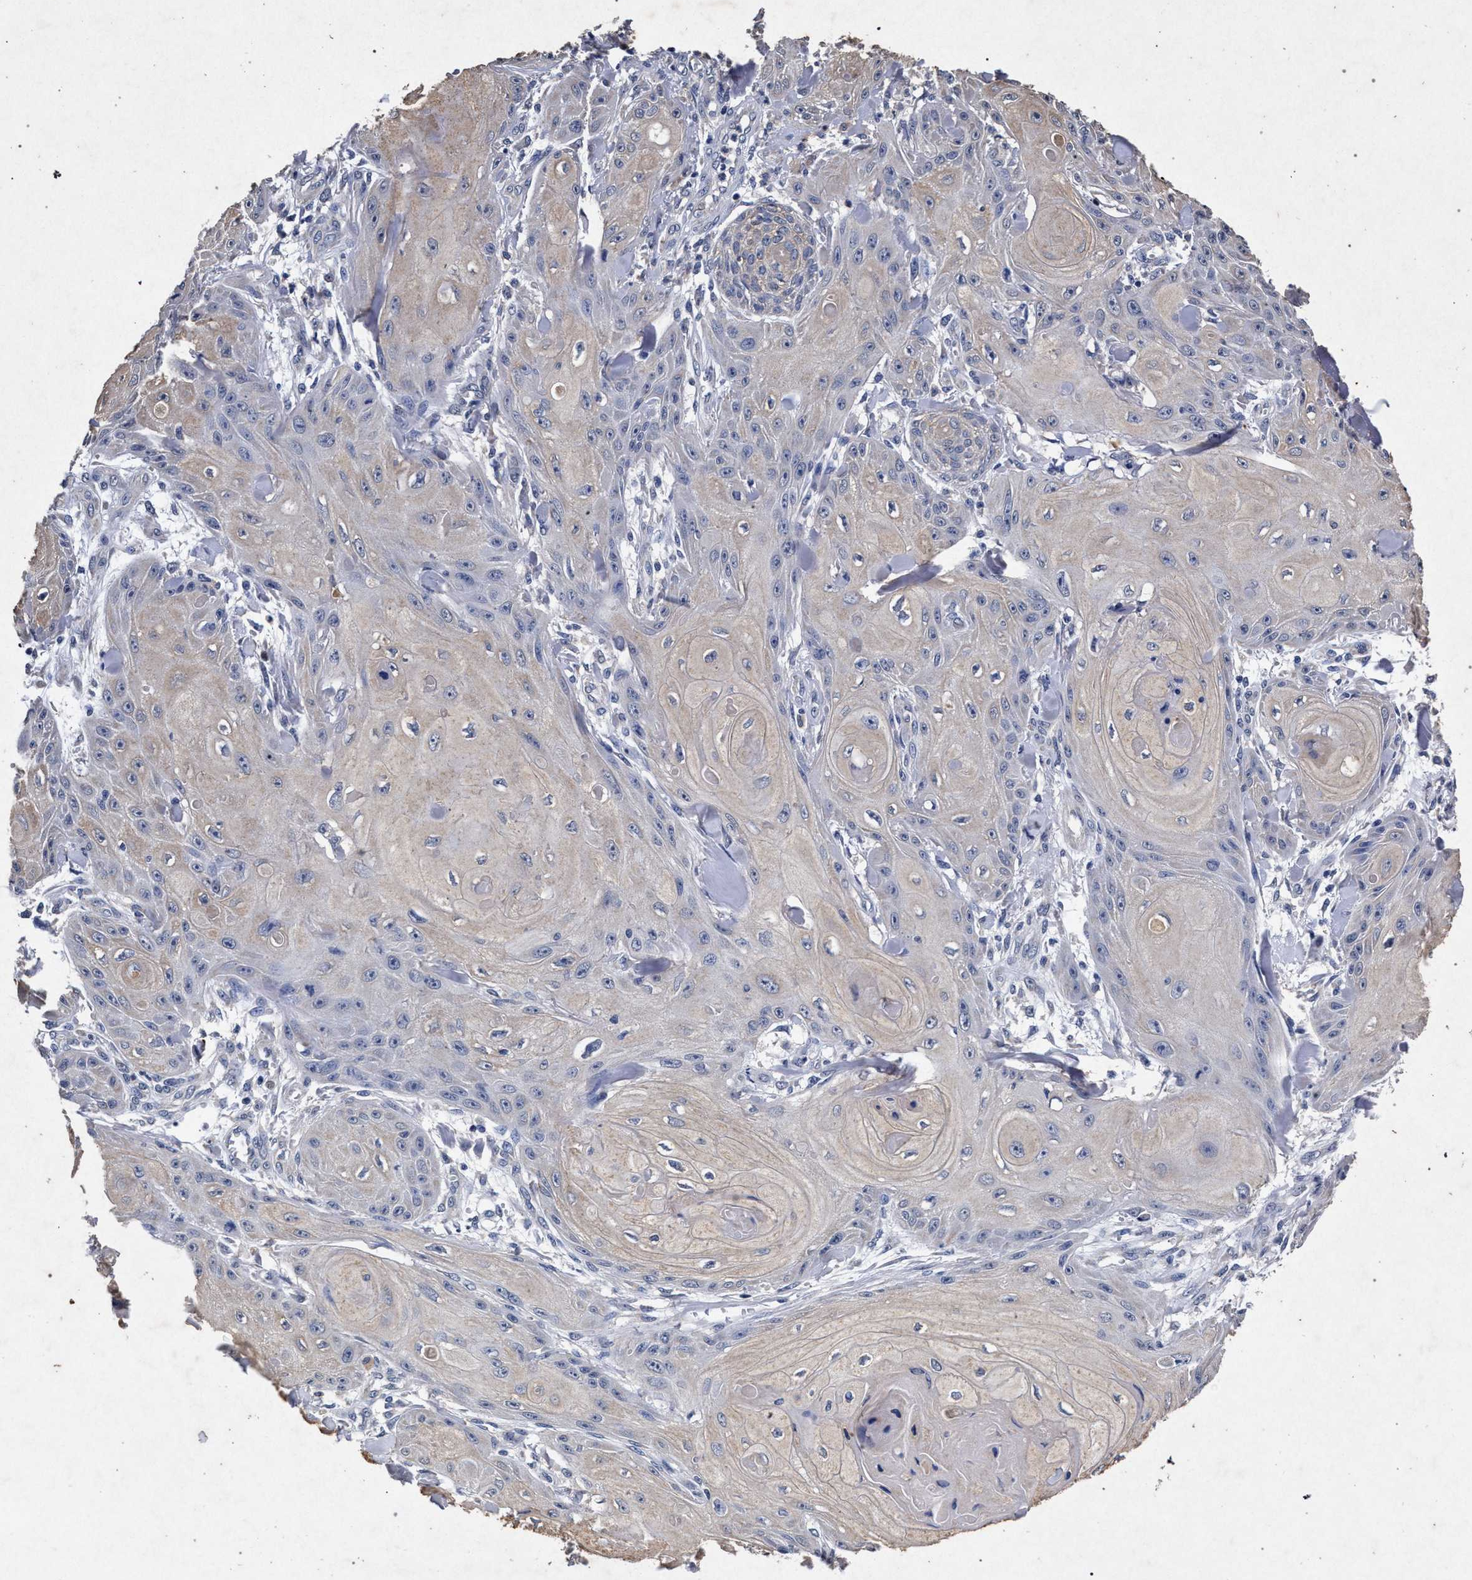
{"staining": {"intensity": "weak", "quantity": "<25%", "location": "cytoplasmic/membranous"}, "tissue": "skin cancer", "cell_type": "Tumor cells", "image_type": "cancer", "snomed": [{"axis": "morphology", "description": "Squamous cell carcinoma, NOS"}, {"axis": "topography", "description": "Skin"}], "caption": "Immunohistochemistry of human skin cancer displays no positivity in tumor cells. Brightfield microscopy of immunohistochemistry (IHC) stained with DAB (3,3'-diaminobenzidine) (brown) and hematoxylin (blue), captured at high magnification.", "gene": "ATP1A2", "patient": {"sex": "male", "age": 74}}